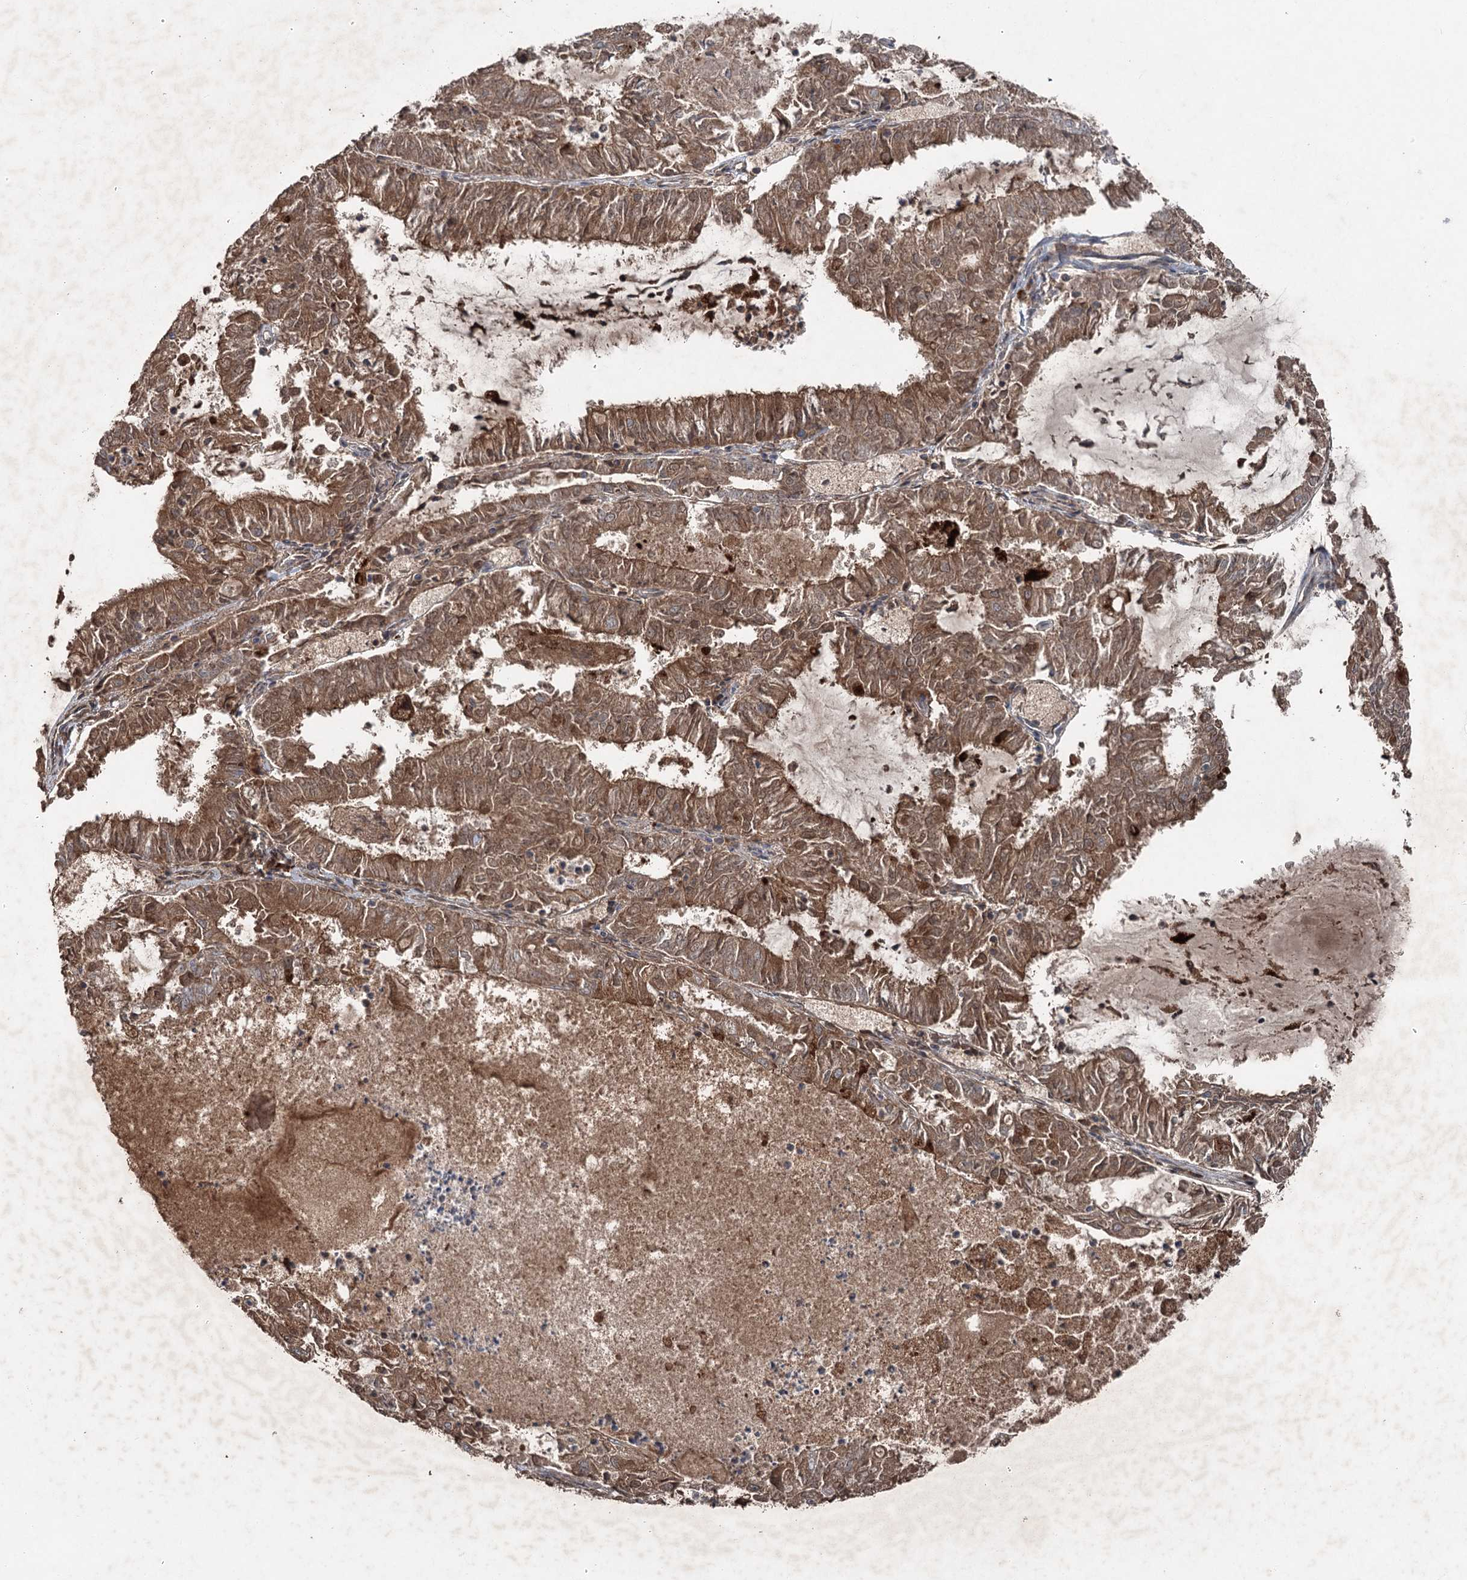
{"staining": {"intensity": "moderate", "quantity": ">75%", "location": "cytoplasmic/membranous,nuclear"}, "tissue": "endometrial cancer", "cell_type": "Tumor cells", "image_type": "cancer", "snomed": [{"axis": "morphology", "description": "Adenocarcinoma, NOS"}, {"axis": "topography", "description": "Endometrium"}], "caption": "Moderate cytoplasmic/membranous and nuclear staining is present in about >75% of tumor cells in endometrial adenocarcinoma.", "gene": "MAPK8IP2", "patient": {"sex": "female", "age": 57}}